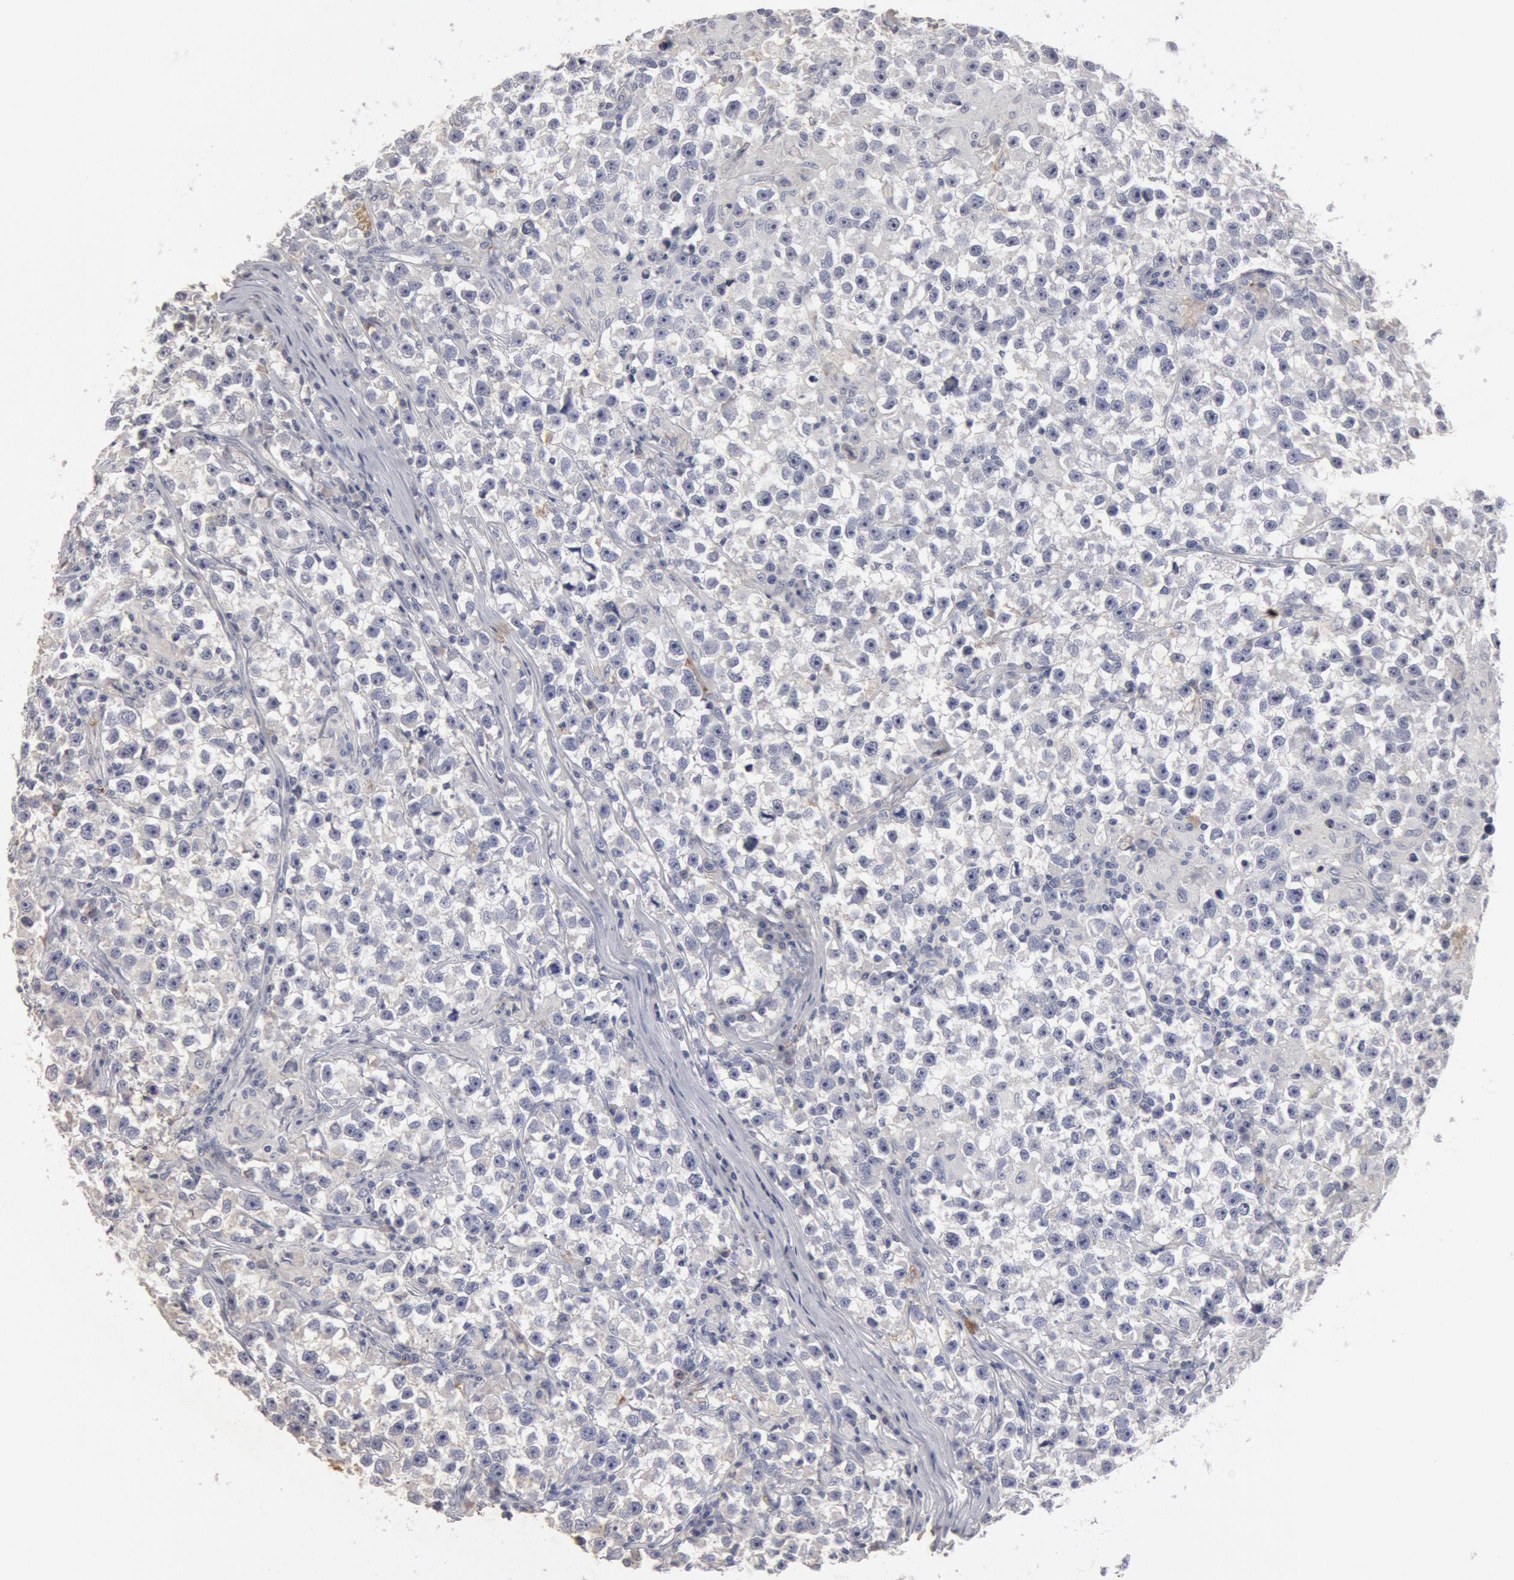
{"staining": {"intensity": "negative", "quantity": "none", "location": "none"}, "tissue": "testis cancer", "cell_type": "Tumor cells", "image_type": "cancer", "snomed": [{"axis": "morphology", "description": "Seminoma, NOS"}, {"axis": "topography", "description": "Testis"}], "caption": "A histopathology image of testis seminoma stained for a protein displays no brown staining in tumor cells. The staining was performed using DAB (3,3'-diaminobenzidine) to visualize the protein expression in brown, while the nuclei were stained in blue with hematoxylin (Magnification: 20x).", "gene": "FOXA2", "patient": {"sex": "male", "age": 33}}